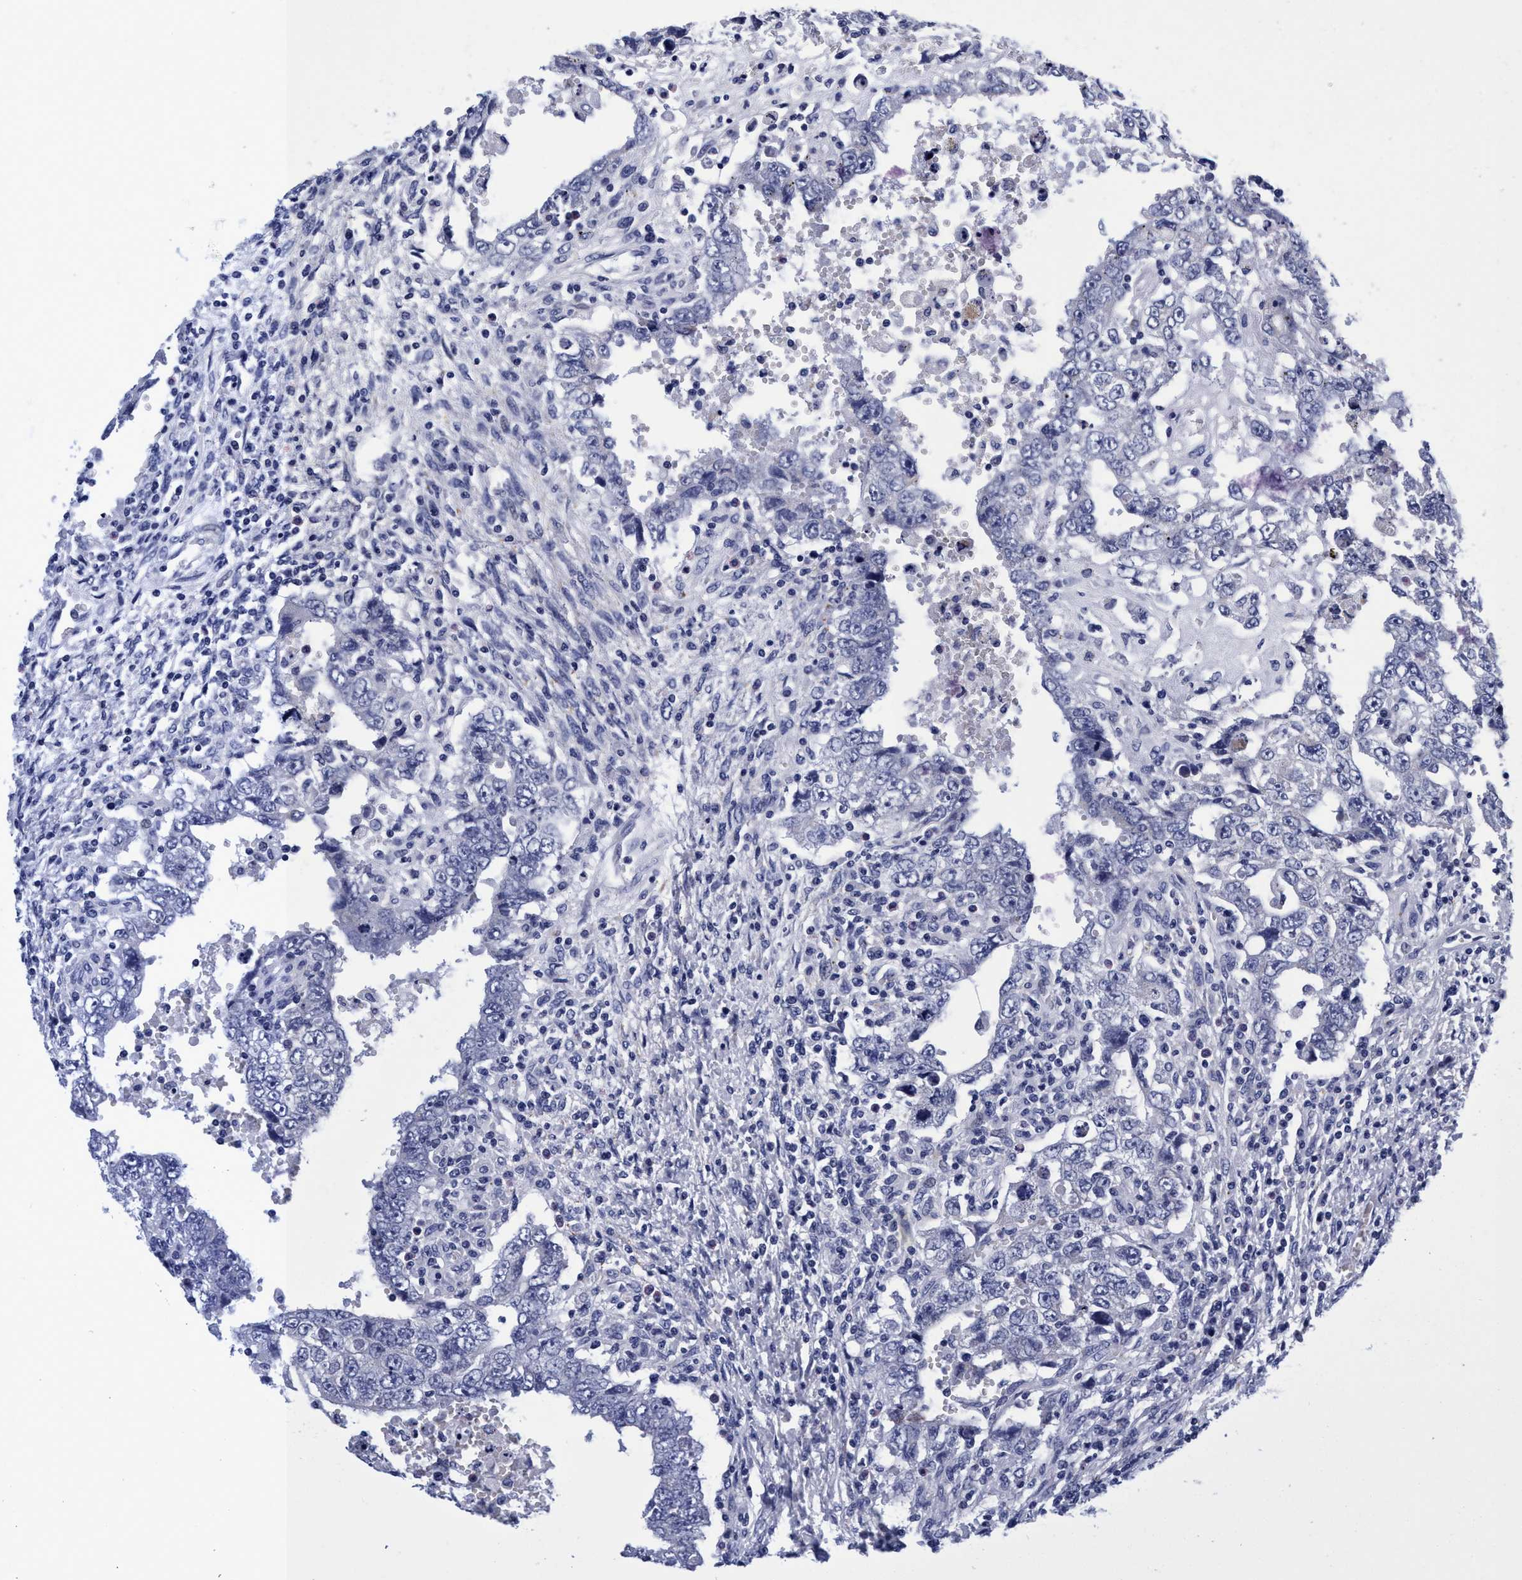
{"staining": {"intensity": "negative", "quantity": "none", "location": "none"}, "tissue": "testis cancer", "cell_type": "Tumor cells", "image_type": "cancer", "snomed": [{"axis": "morphology", "description": "Carcinoma, Embryonal, NOS"}, {"axis": "topography", "description": "Testis"}], "caption": "High power microscopy image of an immunohistochemistry photomicrograph of embryonal carcinoma (testis), revealing no significant staining in tumor cells.", "gene": "PLPPR1", "patient": {"sex": "male", "age": 26}}